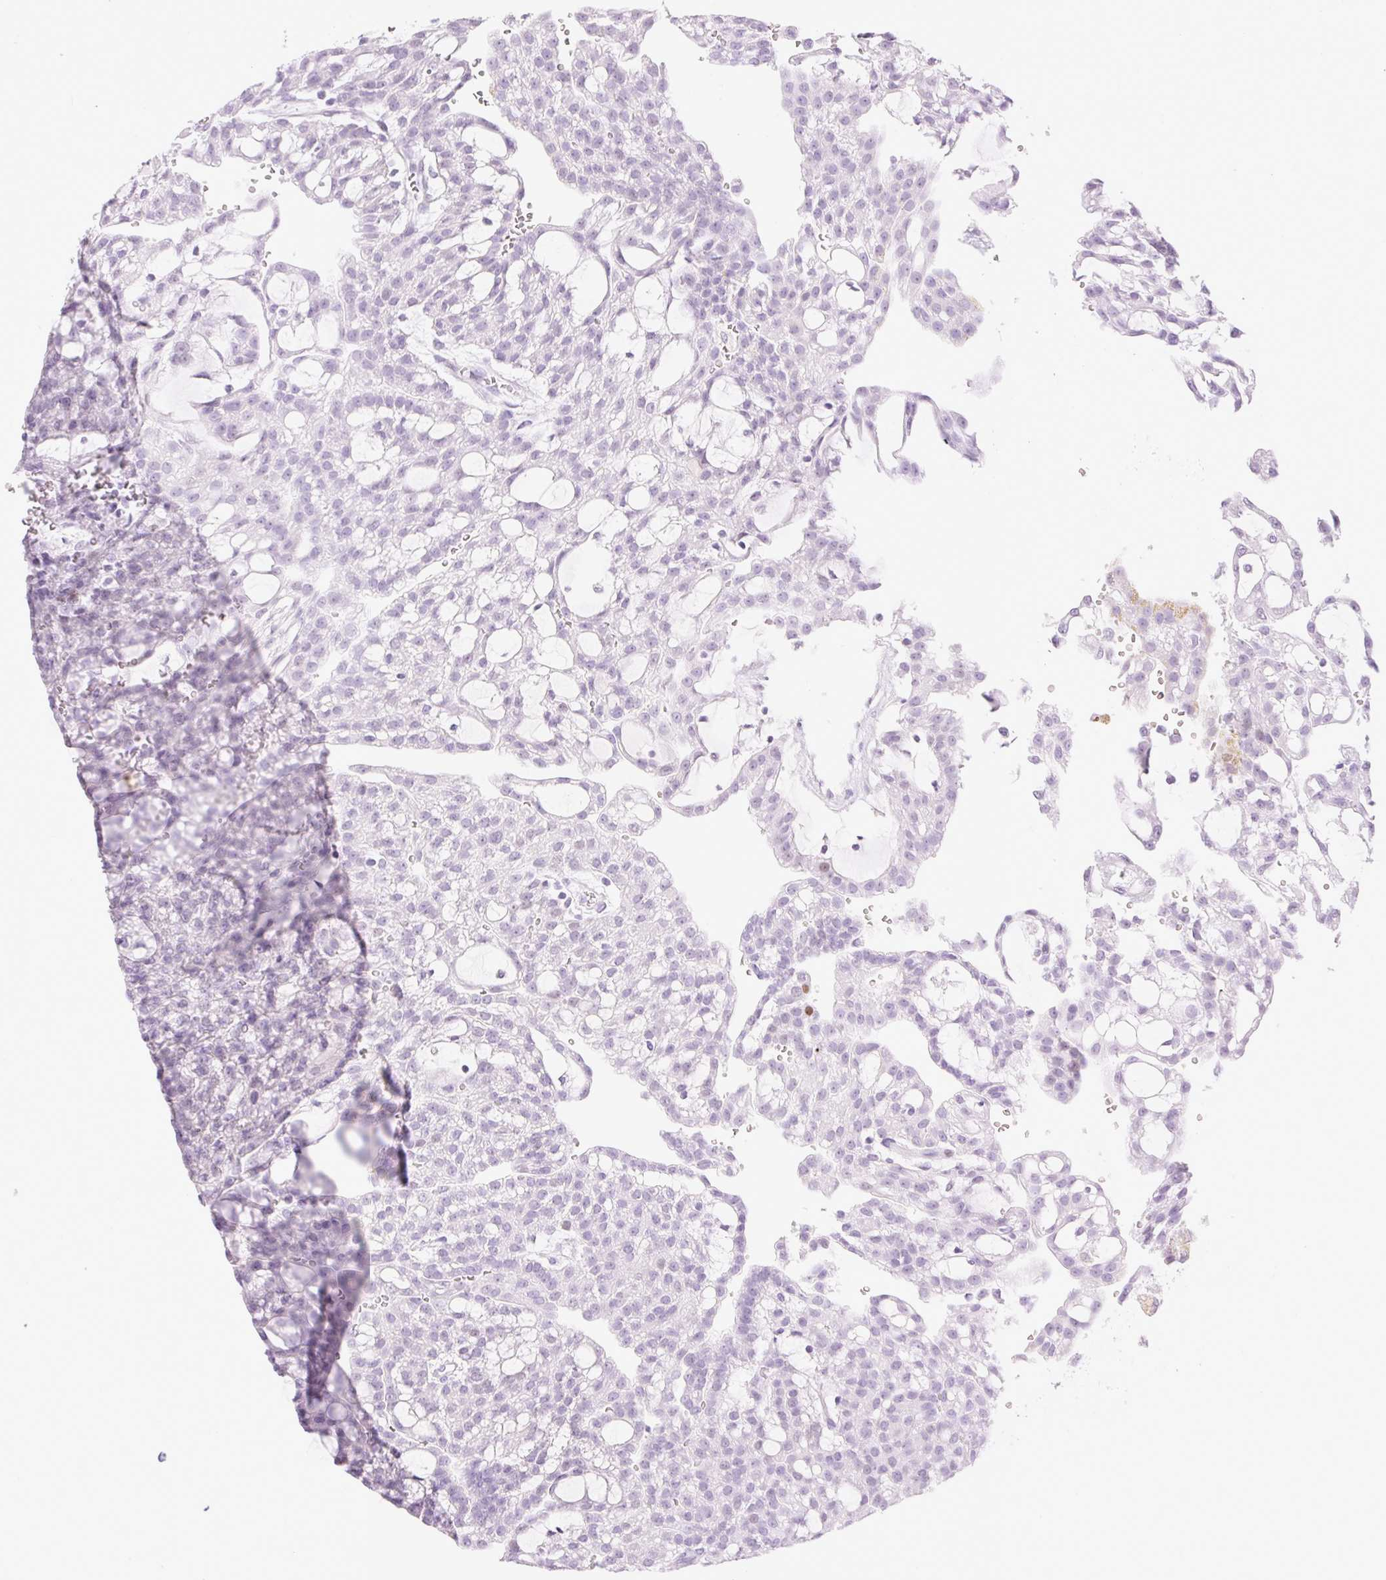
{"staining": {"intensity": "negative", "quantity": "none", "location": "none"}, "tissue": "renal cancer", "cell_type": "Tumor cells", "image_type": "cancer", "snomed": [{"axis": "morphology", "description": "Adenocarcinoma, NOS"}, {"axis": "topography", "description": "Kidney"}], "caption": "DAB (3,3'-diaminobenzidine) immunohistochemical staining of renal cancer shows no significant expression in tumor cells.", "gene": "SP140L", "patient": {"sex": "male", "age": 63}}